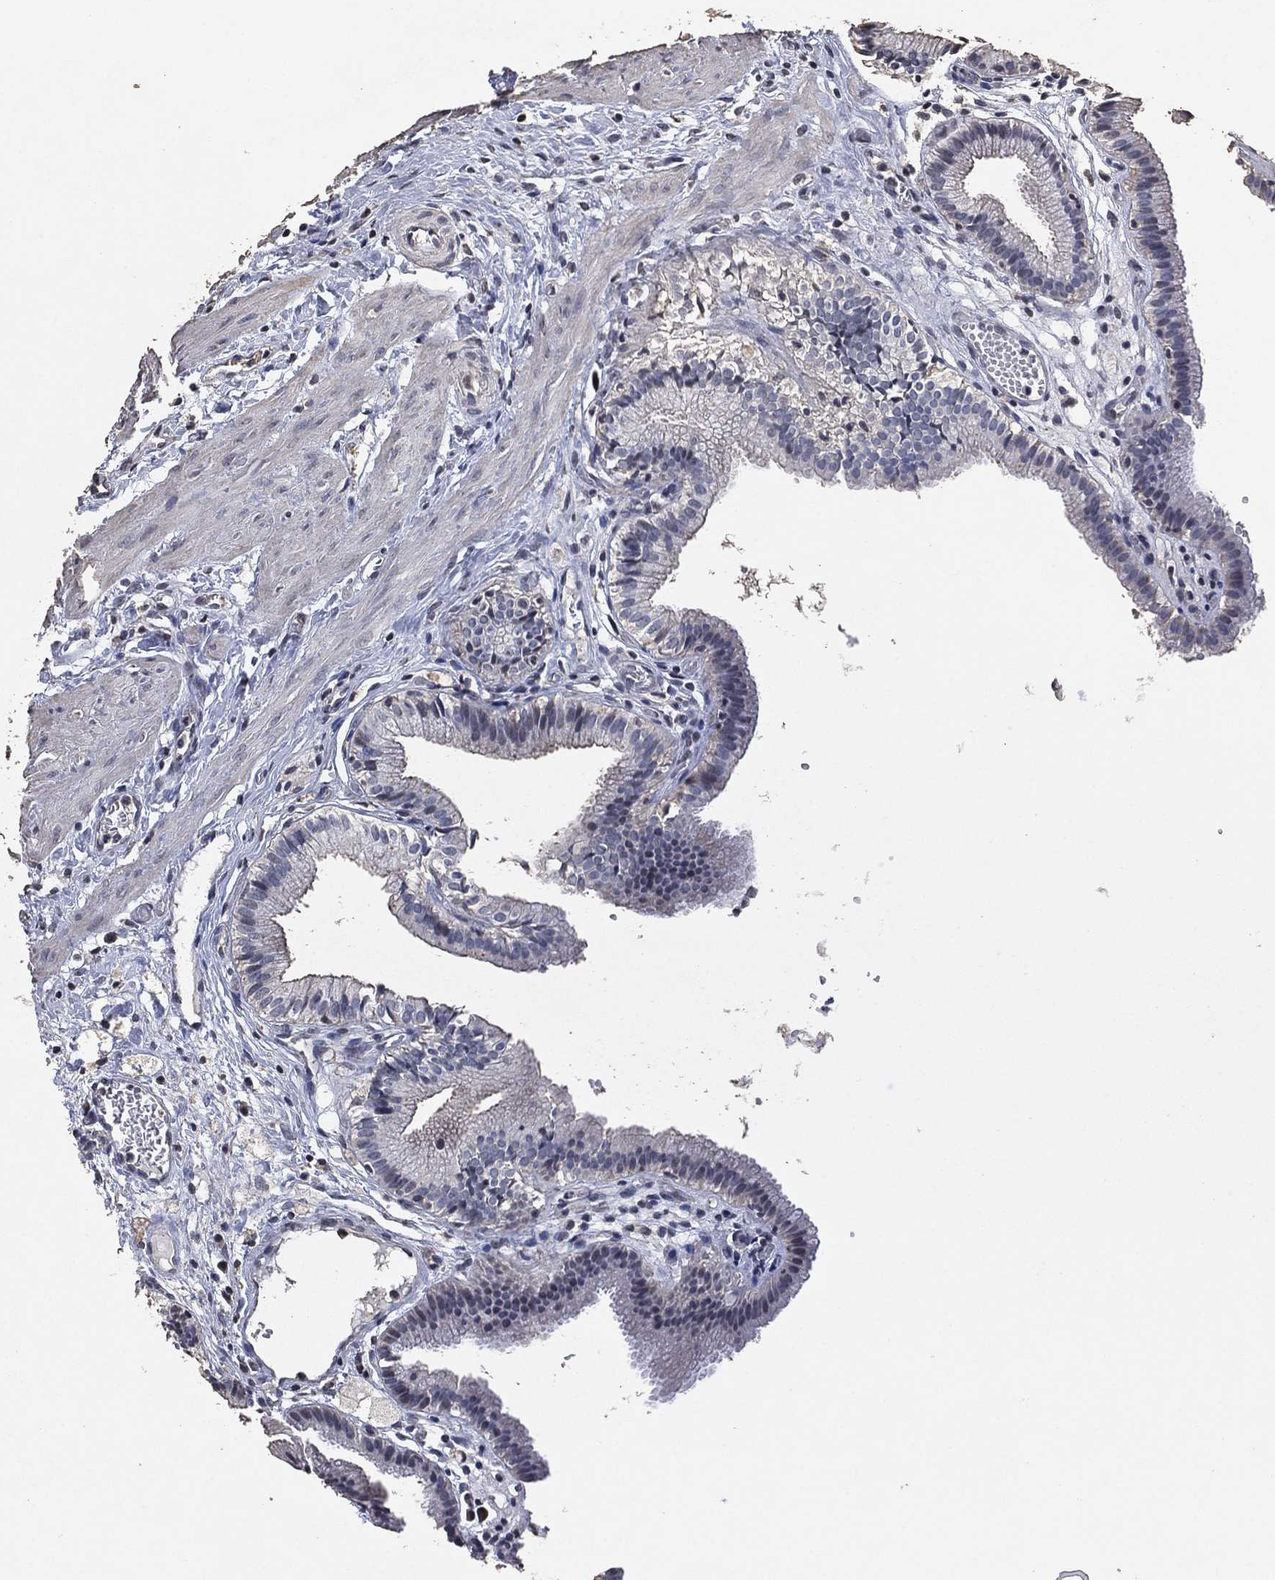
{"staining": {"intensity": "negative", "quantity": "none", "location": "none"}, "tissue": "gallbladder", "cell_type": "Glandular cells", "image_type": "normal", "snomed": [{"axis": "morphology", "description": "Normal tissue, NOS"}, {"axis": "topography", "description": "Gallbladder"}], "caption": "Glandular cells are negative for brown protein staining in normal gallbladder. (DAB (3,3'-diaminobenzidine) immunohistochemistry (IHC), high magnification).", "gene": "ADPRHL1", "patient": {"sex": "female", "age": 24}}